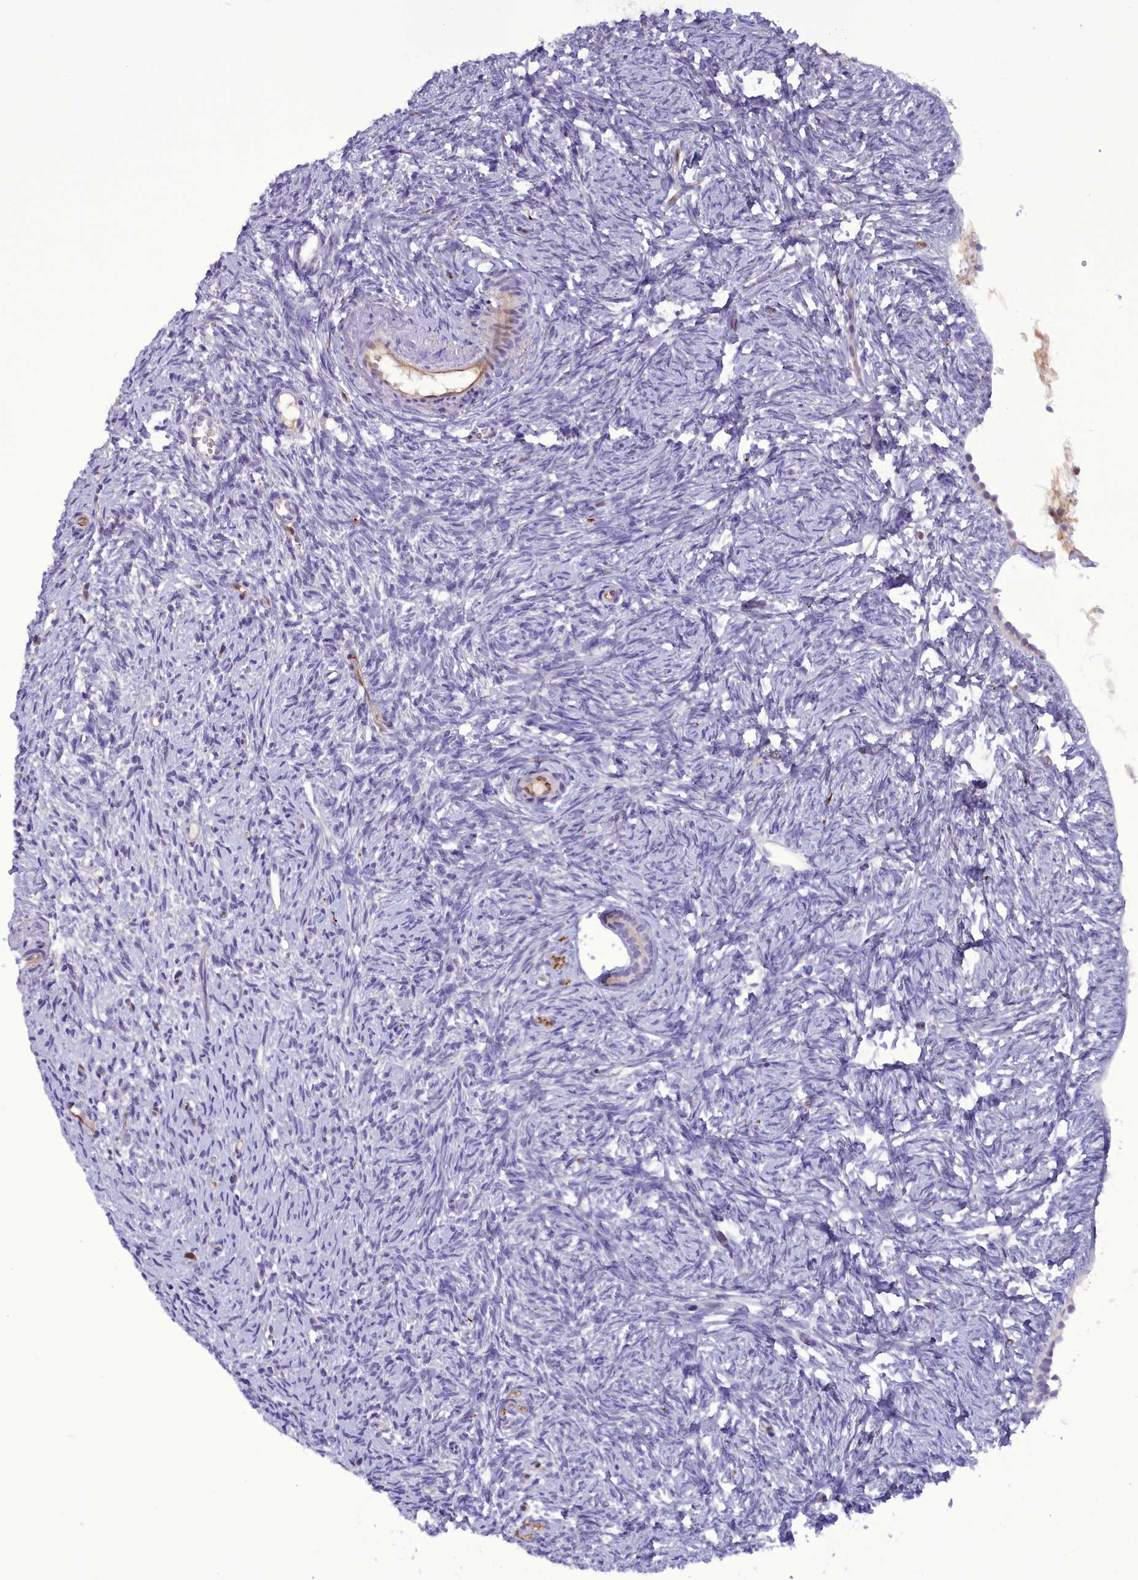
{"staining": {"intensity": "negative", "quantity": "none", "location": "none"}, "tissue": "ovary", "cell_type": "Follicle cells", "image_type": "normal", "snomed": [{"axis": "morphology", "description": "Normal tissue, NOS"}, {"axis": "topography", "description": "Ovary"}], "caption": "The immunohistochemistry histopathology image has no significant expression in follicle cells of ovary. (Stains: DAB IHC with hematoxylin counter stain, Microscopy: brightfield microscopy at high magnification).", "gene": "FAM149B1", "patient": {"sex": "female", "age": 51}}